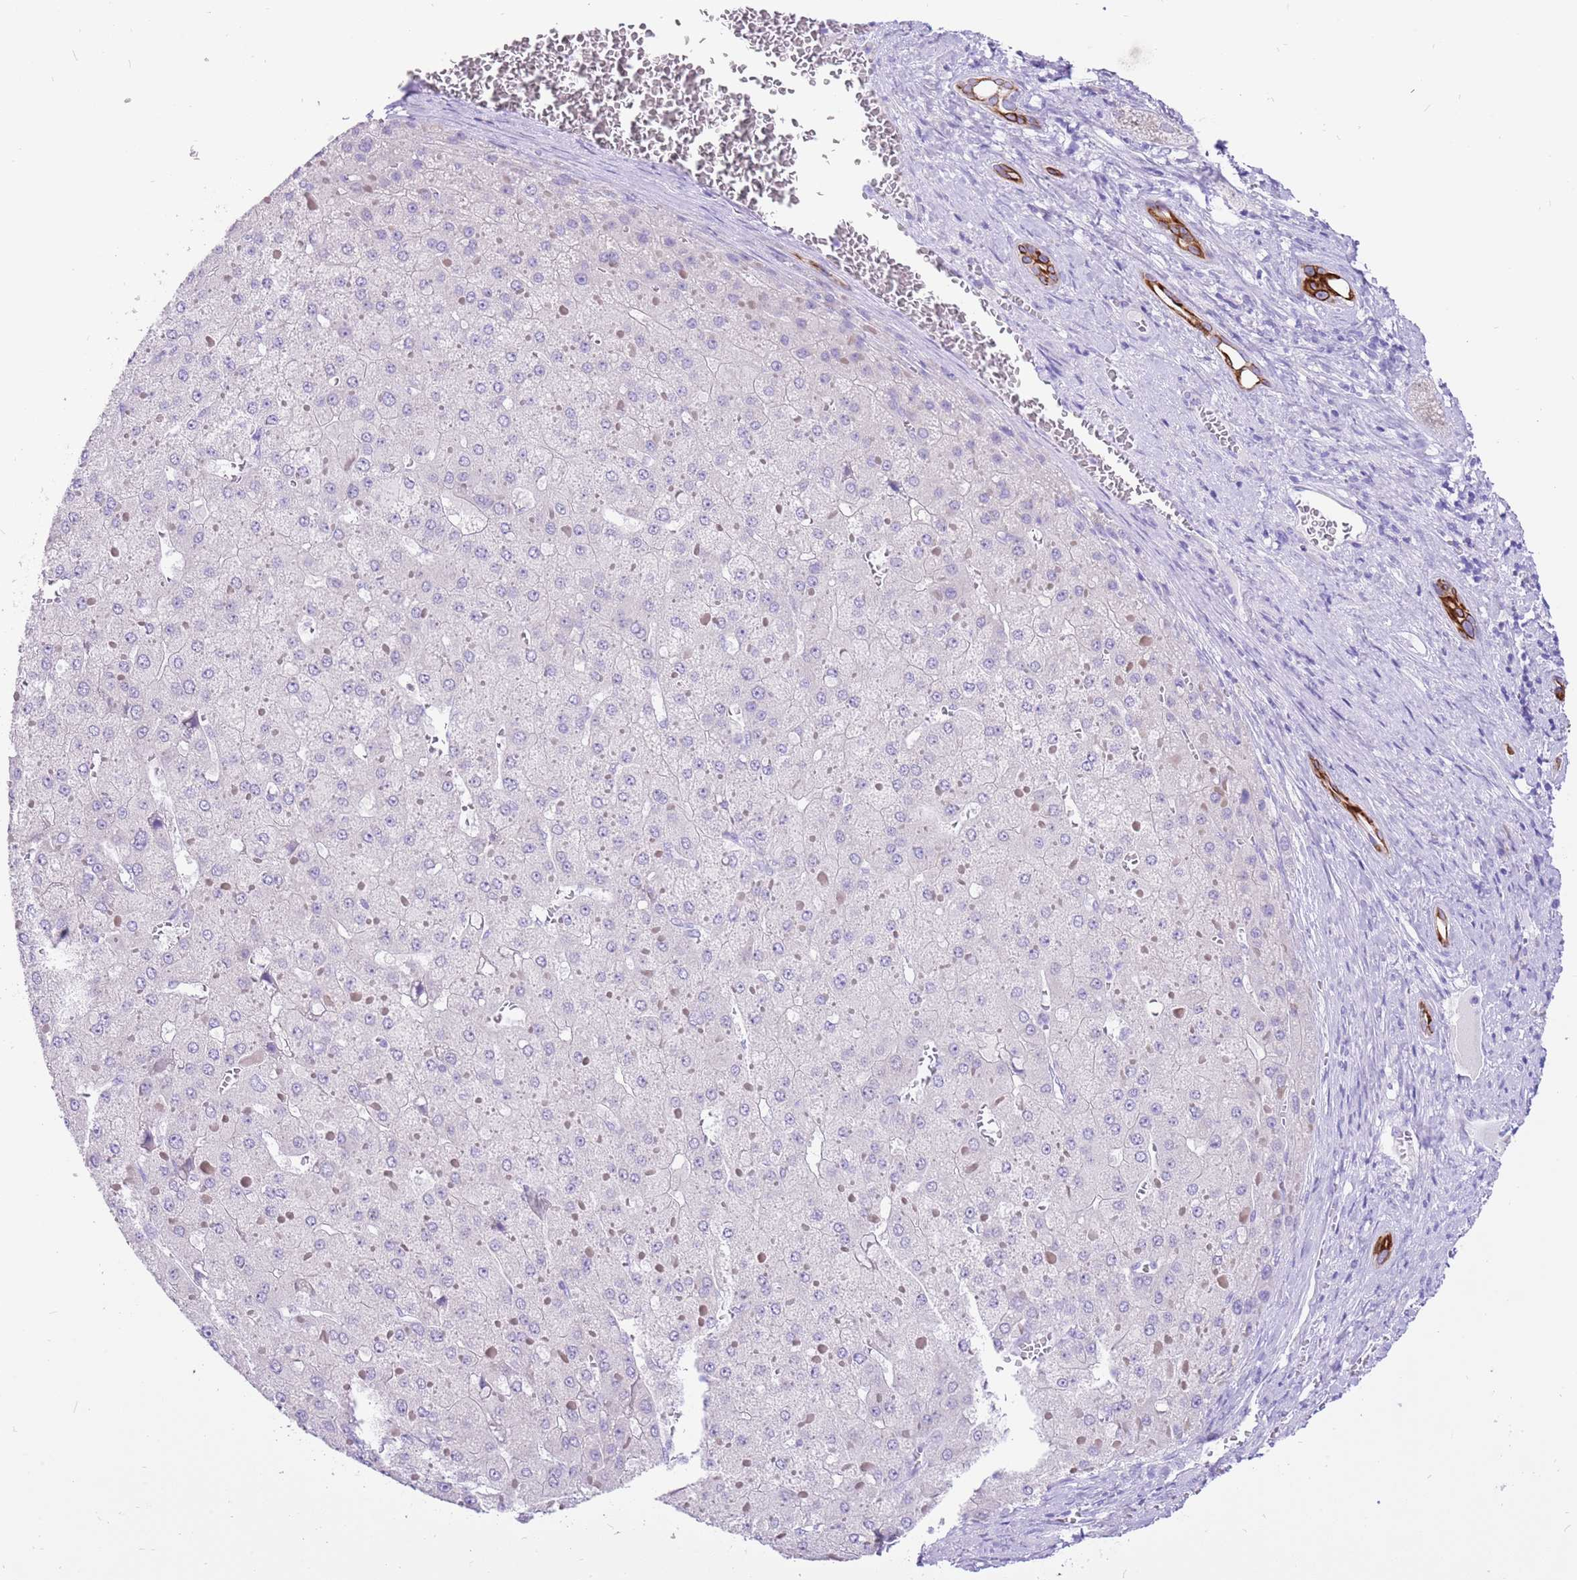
{"staining": {"intensity": "negative", "quantity": "none", "location": "none"}, "tissue": "liver cancer", "cell_type": "Tumor cells", "image_type": "cancer", "snomed": [{"axis": "morphology", "description": "Carcinoma, Hepatocellular, NOS"}, {"axis": "topography", "description": "Liver"}], "caption": "IHC photomicrograph of neoplastic tissue: human liver cancer (hepatocellular carcinoma) stained with DAB exhibits no significant protein expression in tumor cells.", "gene": "R3HDM4", "patient": {"sex": "female", "age": 73}}